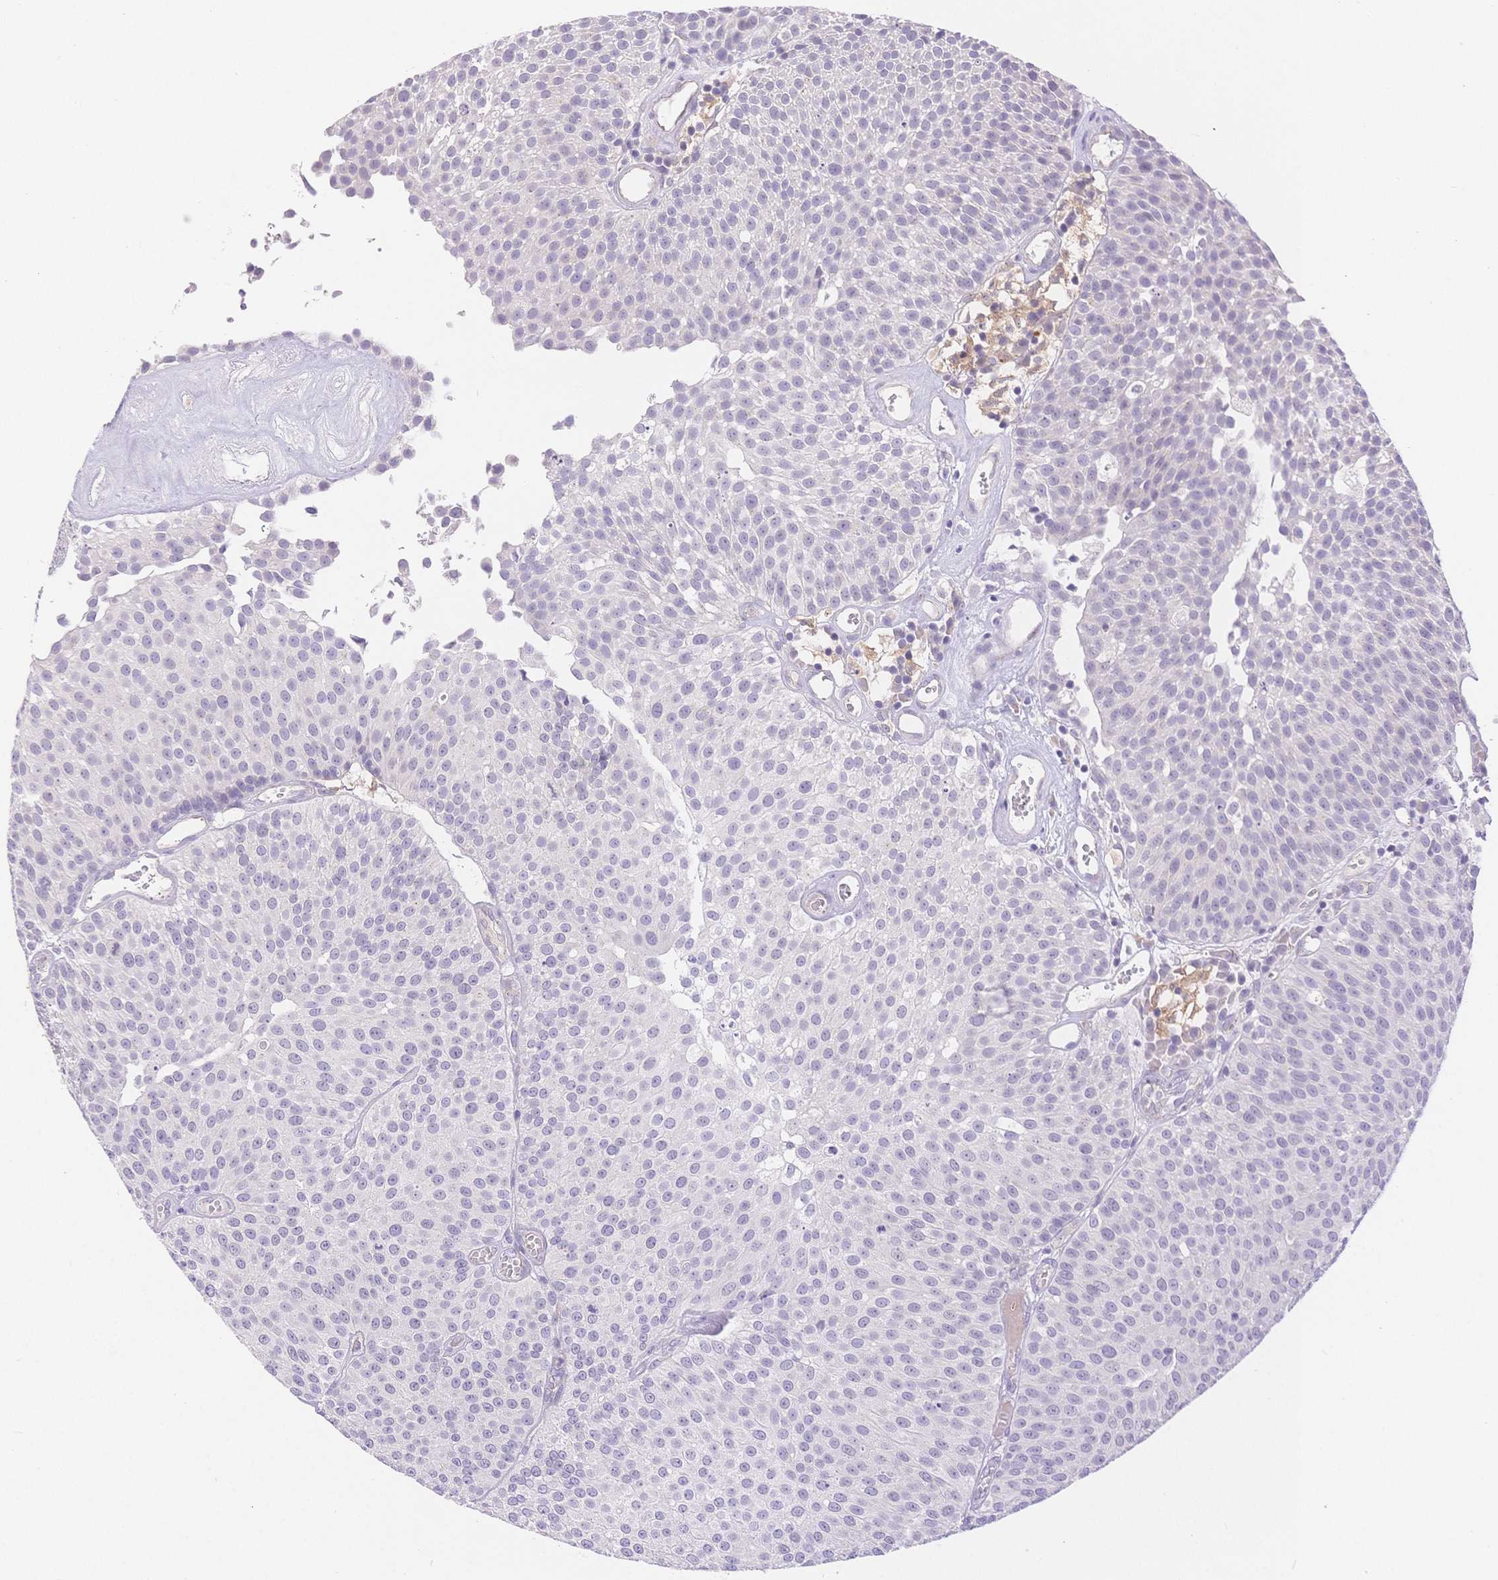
{"staining": {"intensity": "negative", "quantity": "none", "location": "none"}, "tissue": "urothelial cancer", "cell_type": "Tumor cells", "image_type": "cancer", "snomed": [{"axis": "morphology", "description": "Urothelial carcinoma, Low grade"}, {"axis": "topography", "description": "Urinary bladder"}], "caption": "Tumor cells are negative for protein expression in human urothelial cancer.", "gene": "MYOM1", "patient": {"sex": "female", "age": 79}}